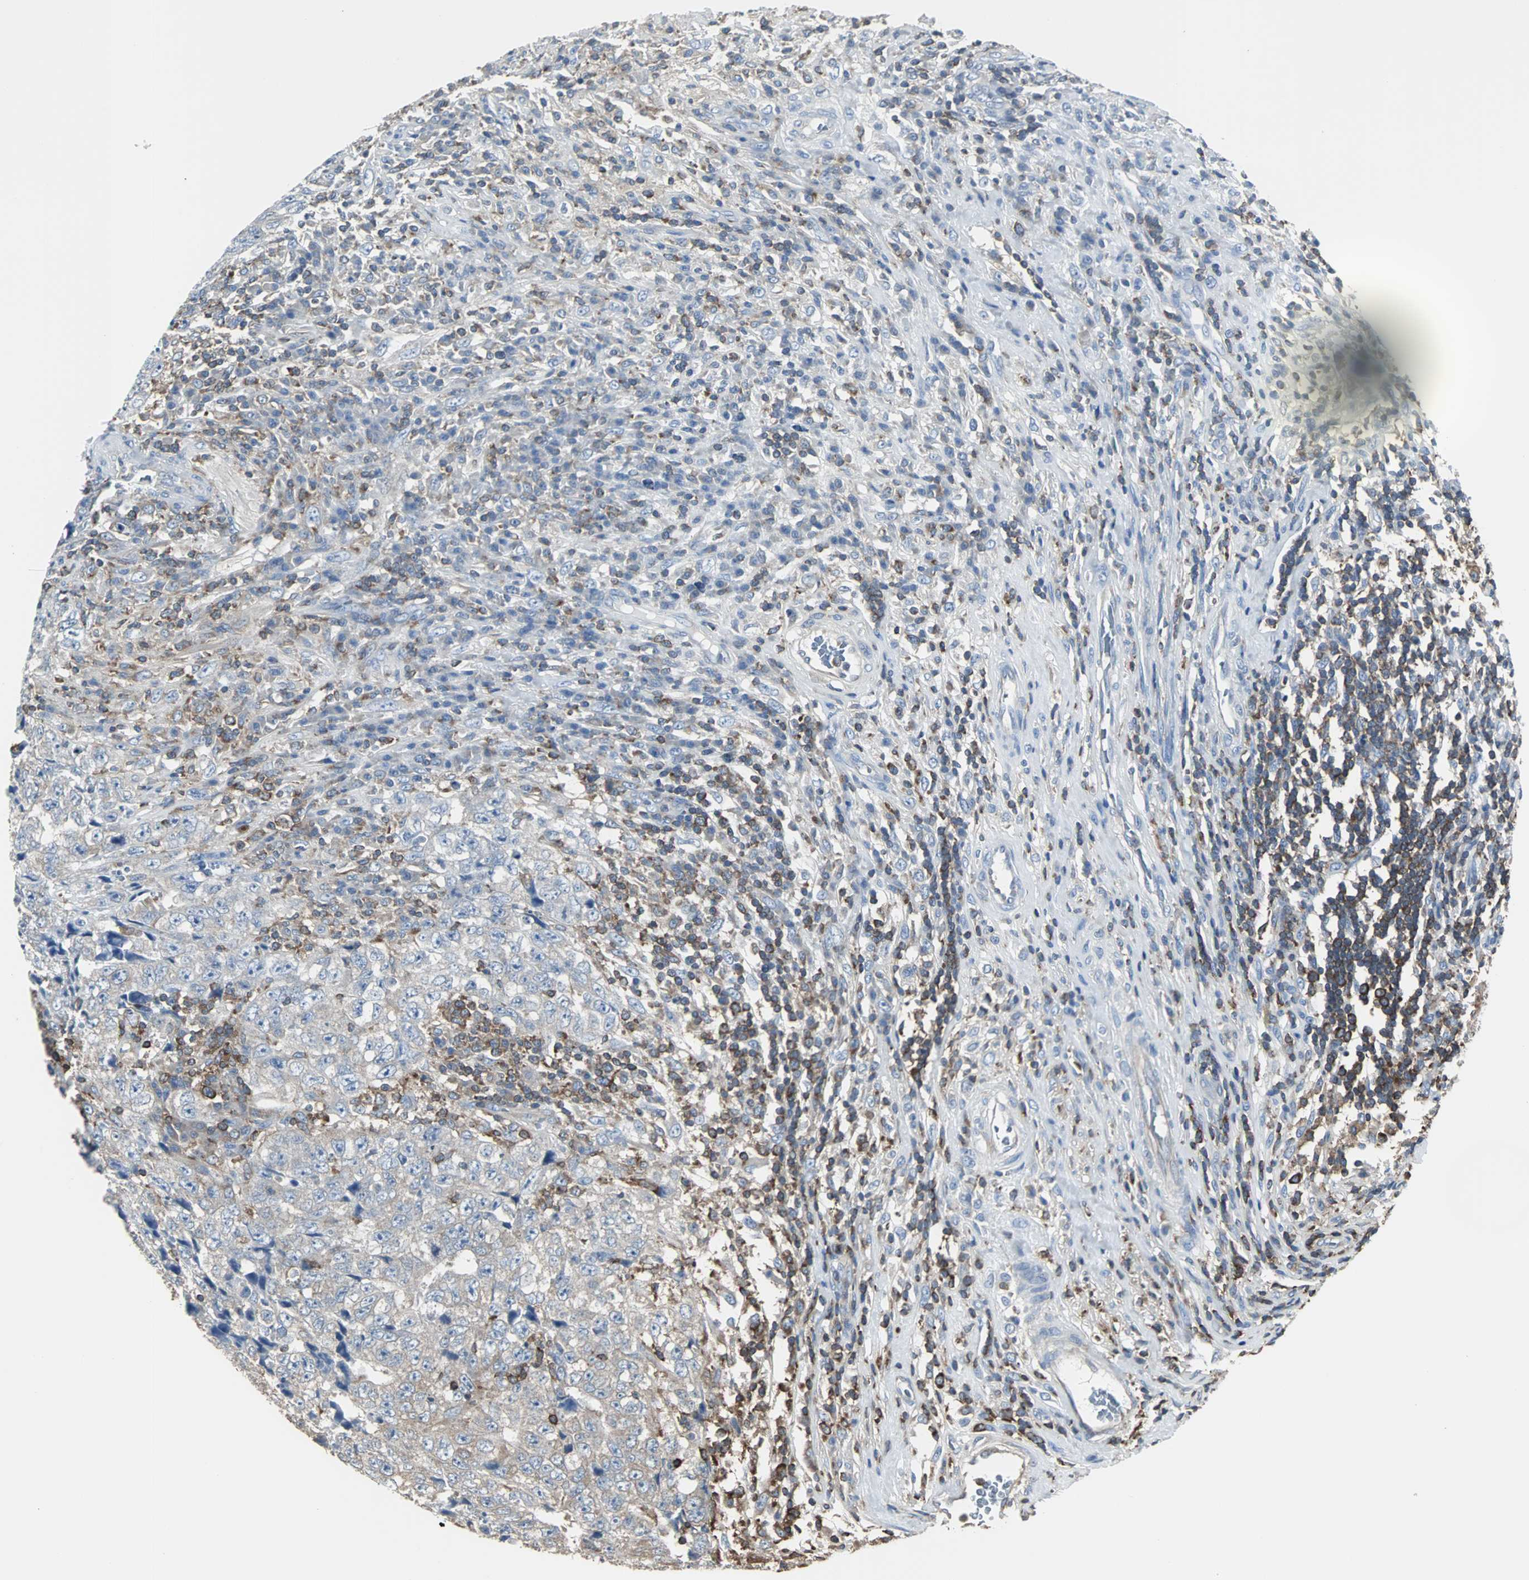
{"staining": {"intensity": "weak", "quantity": "25%-75%", "location": "cytoplasmic/membranous"}, "tissue": "testis cancer", "cell_type": "Tumor cells", "image_type": "cancer", "snomed": [{"axis": "morphology", "description": "Necrosis, NOS"}, {"axis": "morphology", "description": "Carcinoma, Embryonal, NOS"}, {"axis": "topography", "description": "Testis"}], "caption": "High-power microscopy captured an immunohistochemistry histopathology image of testis cancer (embryonal carcinoma), revealing weak cytoplasmic/membranous staining in about 25%-75% of tumor cells.", "gene": "LRRFIP1", "patient": {"sex": "male", "age": 19}}